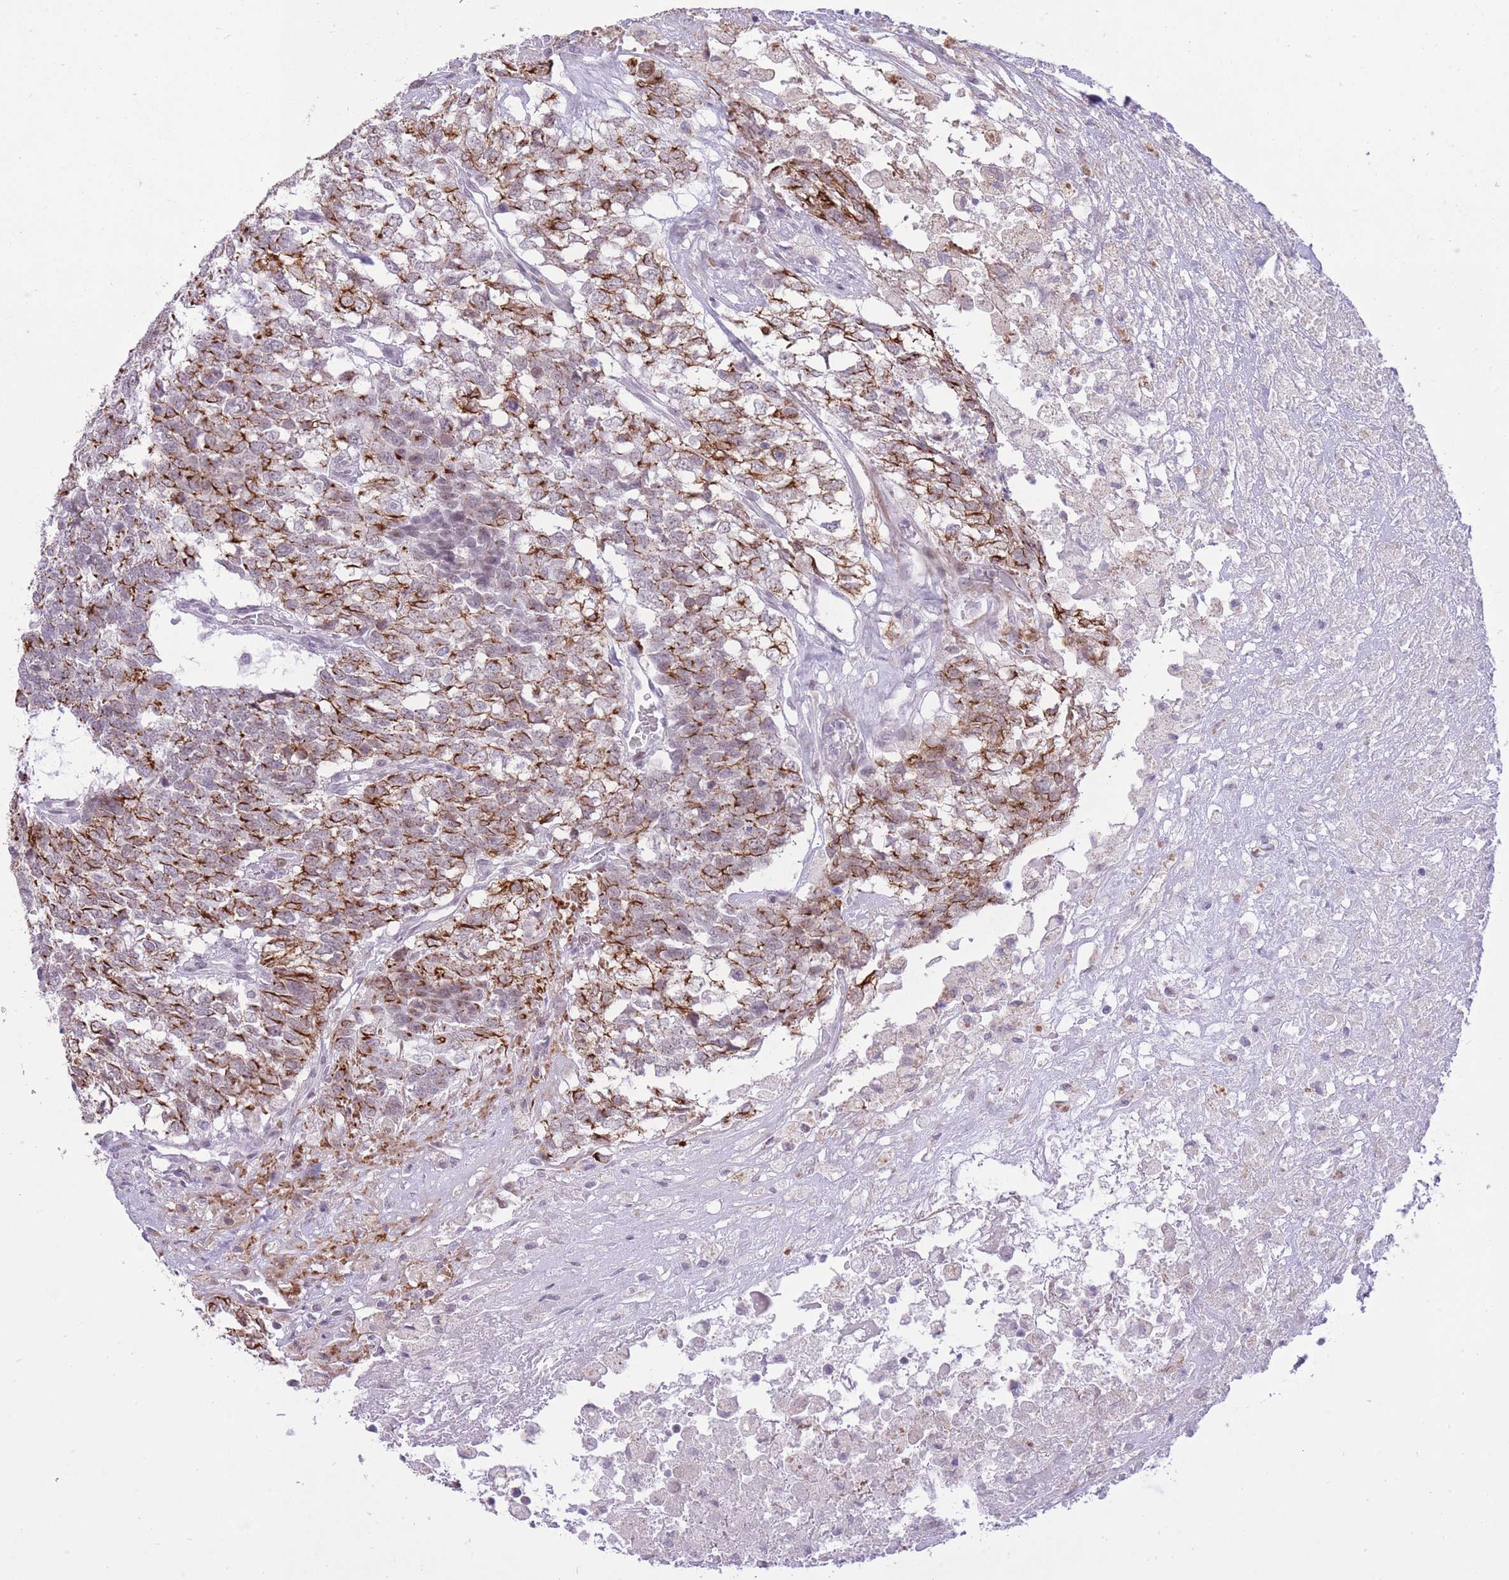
{"staining": {"intensity": "strong", "quantity": "25%-75%", "location": "cytoplasmic/membranous"}, "tissue": "testis cancer", "cell_type": "Tumor cells", "image_type": "cancer", "snomed": [{"axis": "morphology", "description": "Carcinoma, Embryonal, NOS"}, {"axis": "topography", "description": "Testis"}], "caption": "Testis cancer (embryonal carcinoma) stained with a protein marker displays strong staining in tumor cells.", "gene": "MEIS3", "patient": {"sex": "male", "age": 23}}